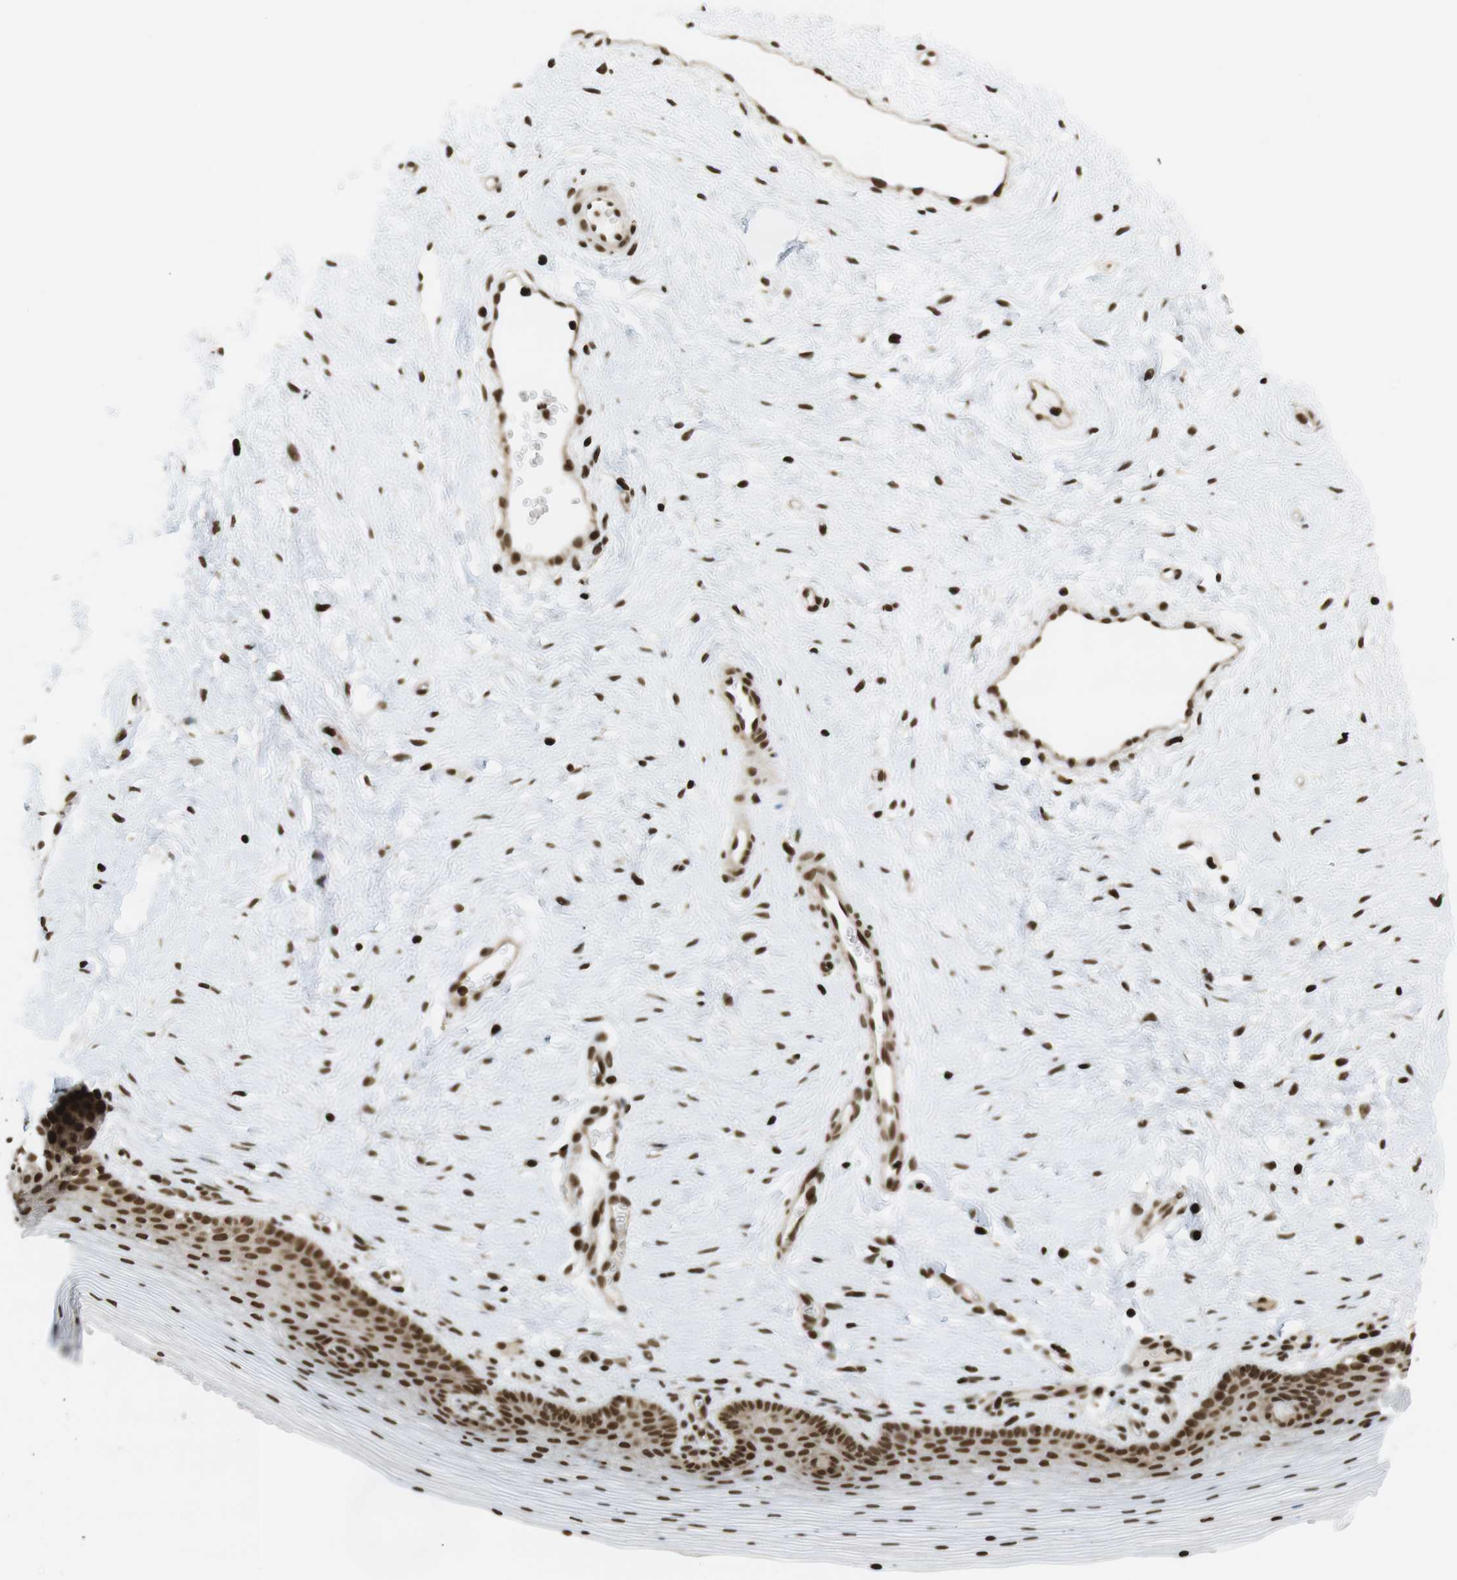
{"staining": {"intensity": "strong", "quantity": ">75%", "location": "nuclear"}, "tissue": "vagina", "cell_type": "Squamous epithelial cells", "image_type": "normal", "snomed": [{"axis": "morphology", "description": "Normal tissue, NOS"}, {"axis": "topography", "description": "Vagina"}], "caption": "Protein expression analysis of normal human vagina reveals strong nuclear staining in approximately >75% of squamous epithelial cells.", "gene": "RUVBL2", "patient": {"sex": "female", "age": 32}}